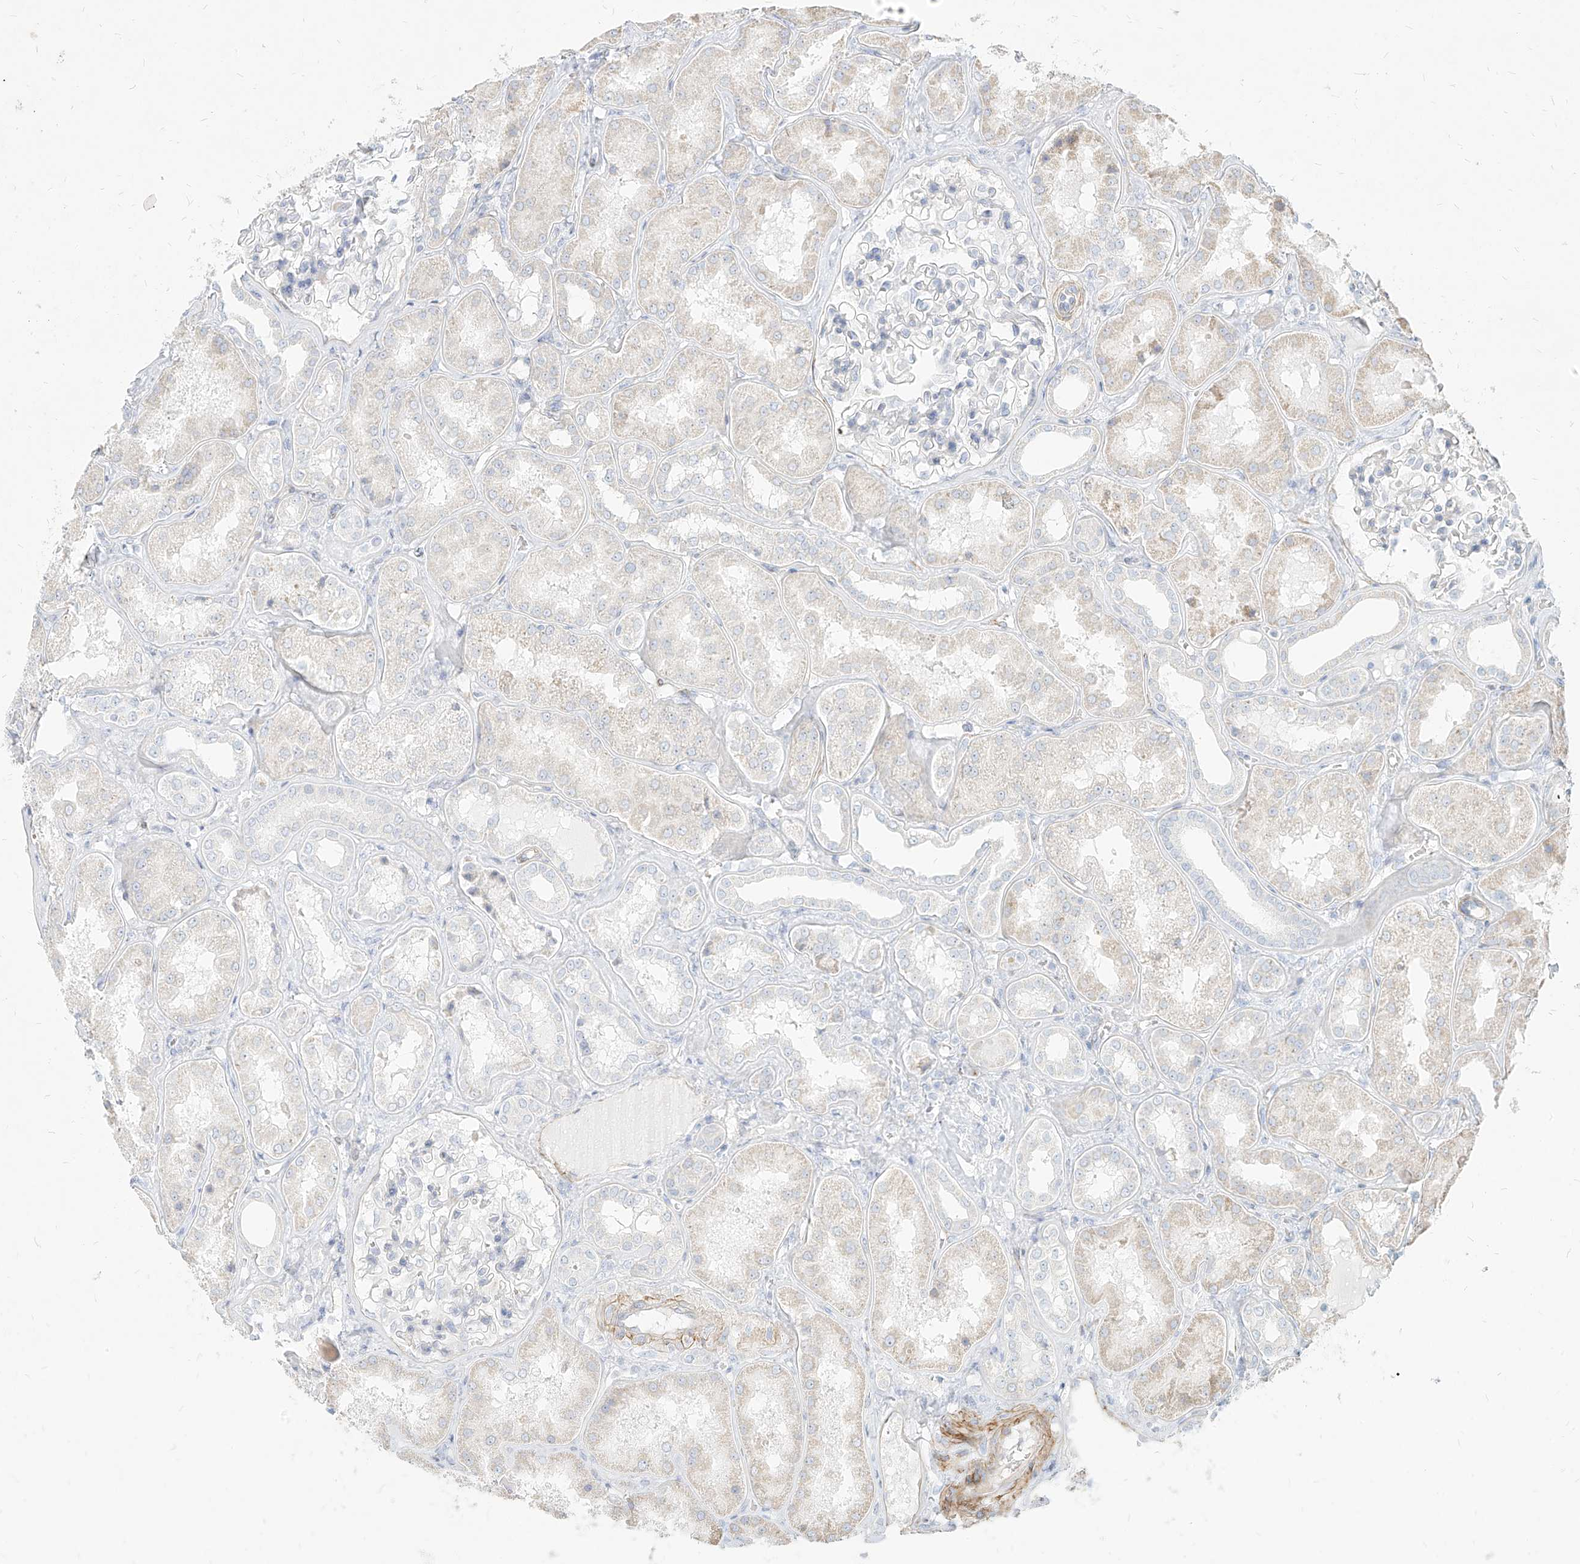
{"staining": {"intensity": "negative", "quantity": "none", "location": "none"}, "tissue": "kidney", "cell_type": "Cells in glomeruli", "image_type": "normal", "snomed": [{"axis": "morphology", "description": "Normal tissue, NOS"}, {"axis": "topography", "description": "Kidney"}], "caption": "Kidney was stained to show a protein in brown. There is no significant staining in cells in glomeruli.", "gene": "ITPKB", "patient": {"sex": "female", "age": 56}}